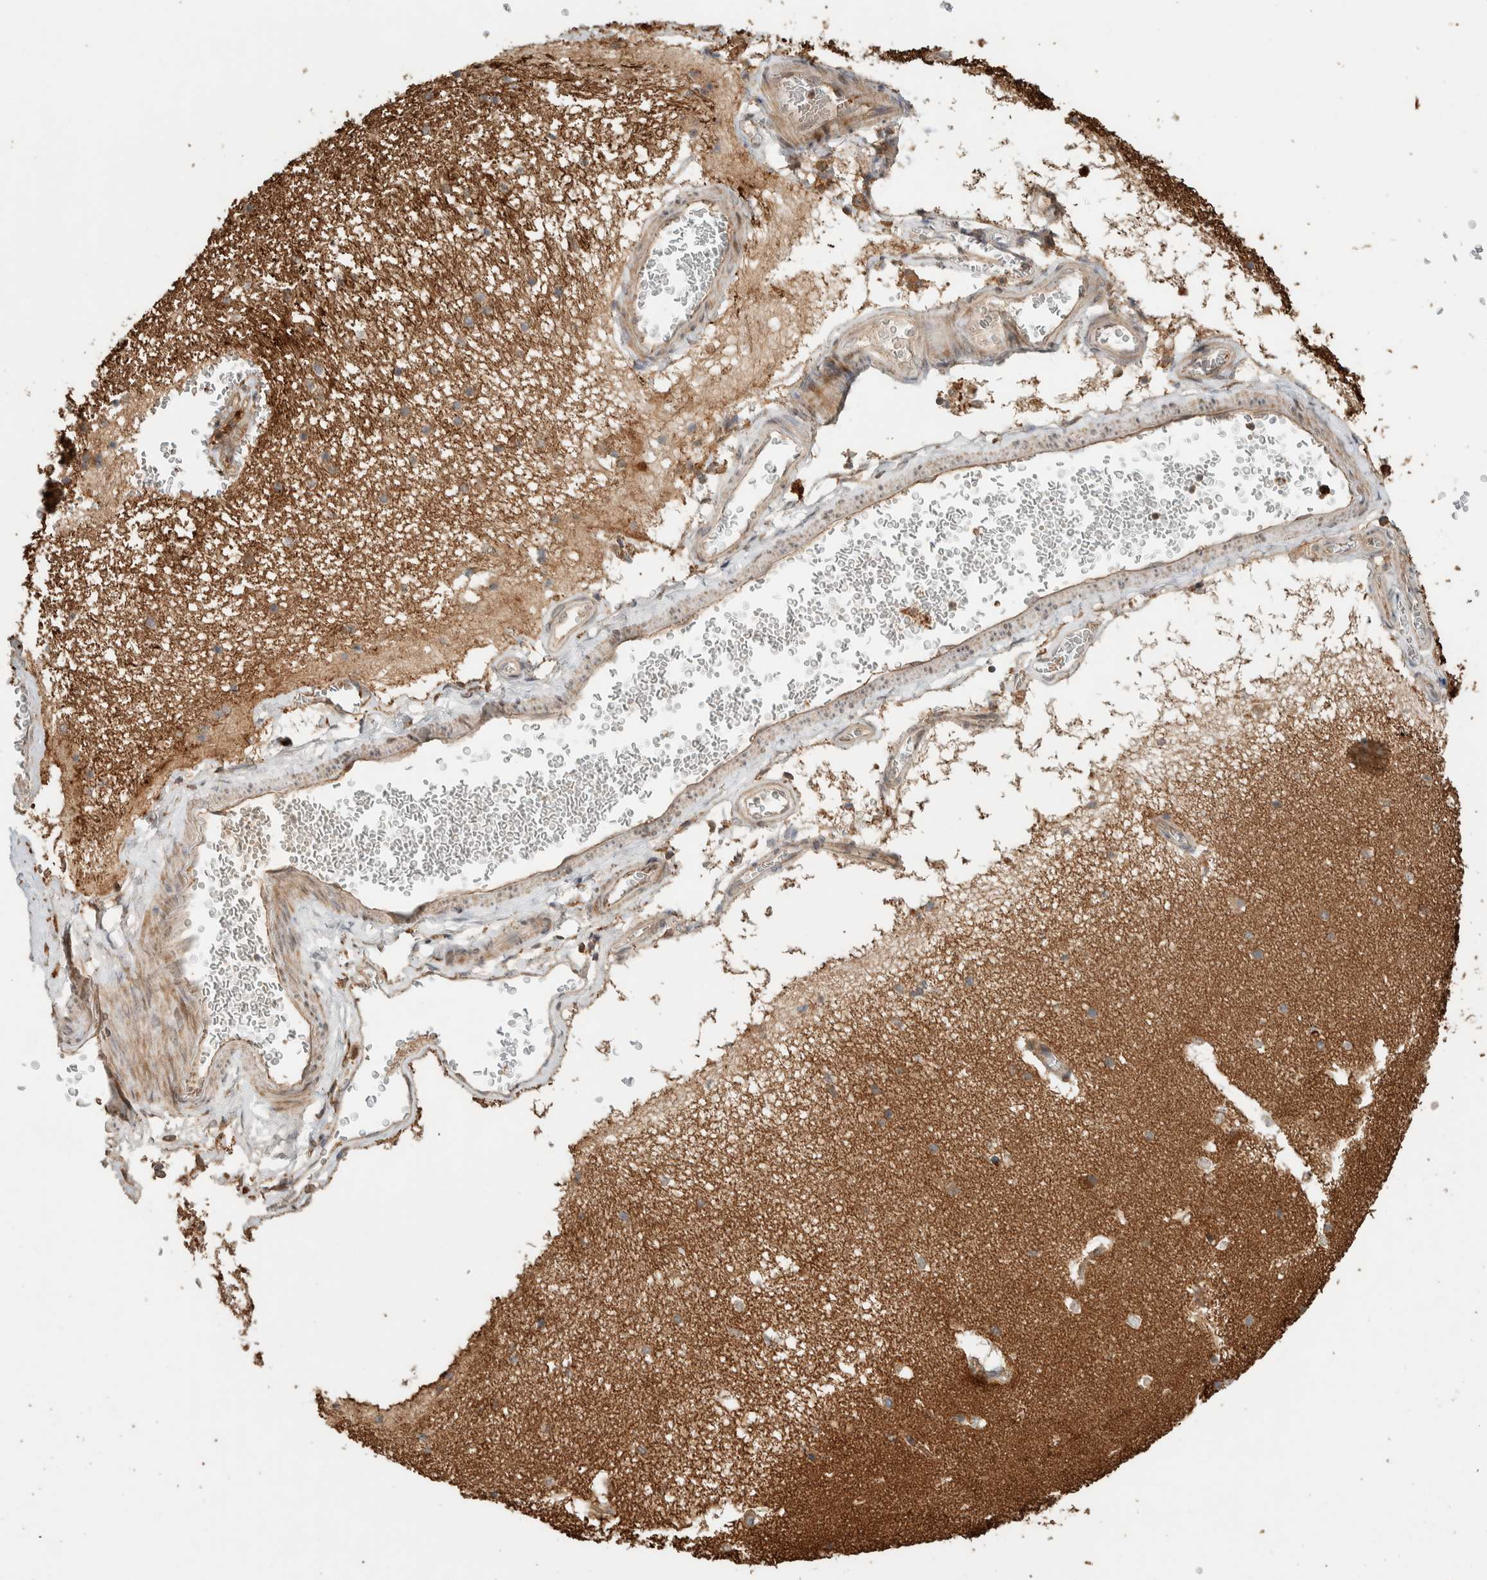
{"staining": {"intensity": "moderate", "quantity": "25%-75%", "location": "cytoplasmic/membranous"}, "tissue": "hippocampus", "cell_type": "Glial cells", "image_type": "normal", "snomed": [{"axis": "morphology", "description": "Normal tissue, NOS"}, {"axis": "topography", "description": "Hippocampus"}], "caption": "The micrograph displays a brown stain indicating the presence of a protein in the cytoplasmic/membranous of glial cells in hippocampus. Ihc stains the protein in brown and the nuclei are stained blue.", "gene": "VPS53", "patient": {"sex": "male", "age": 45}}